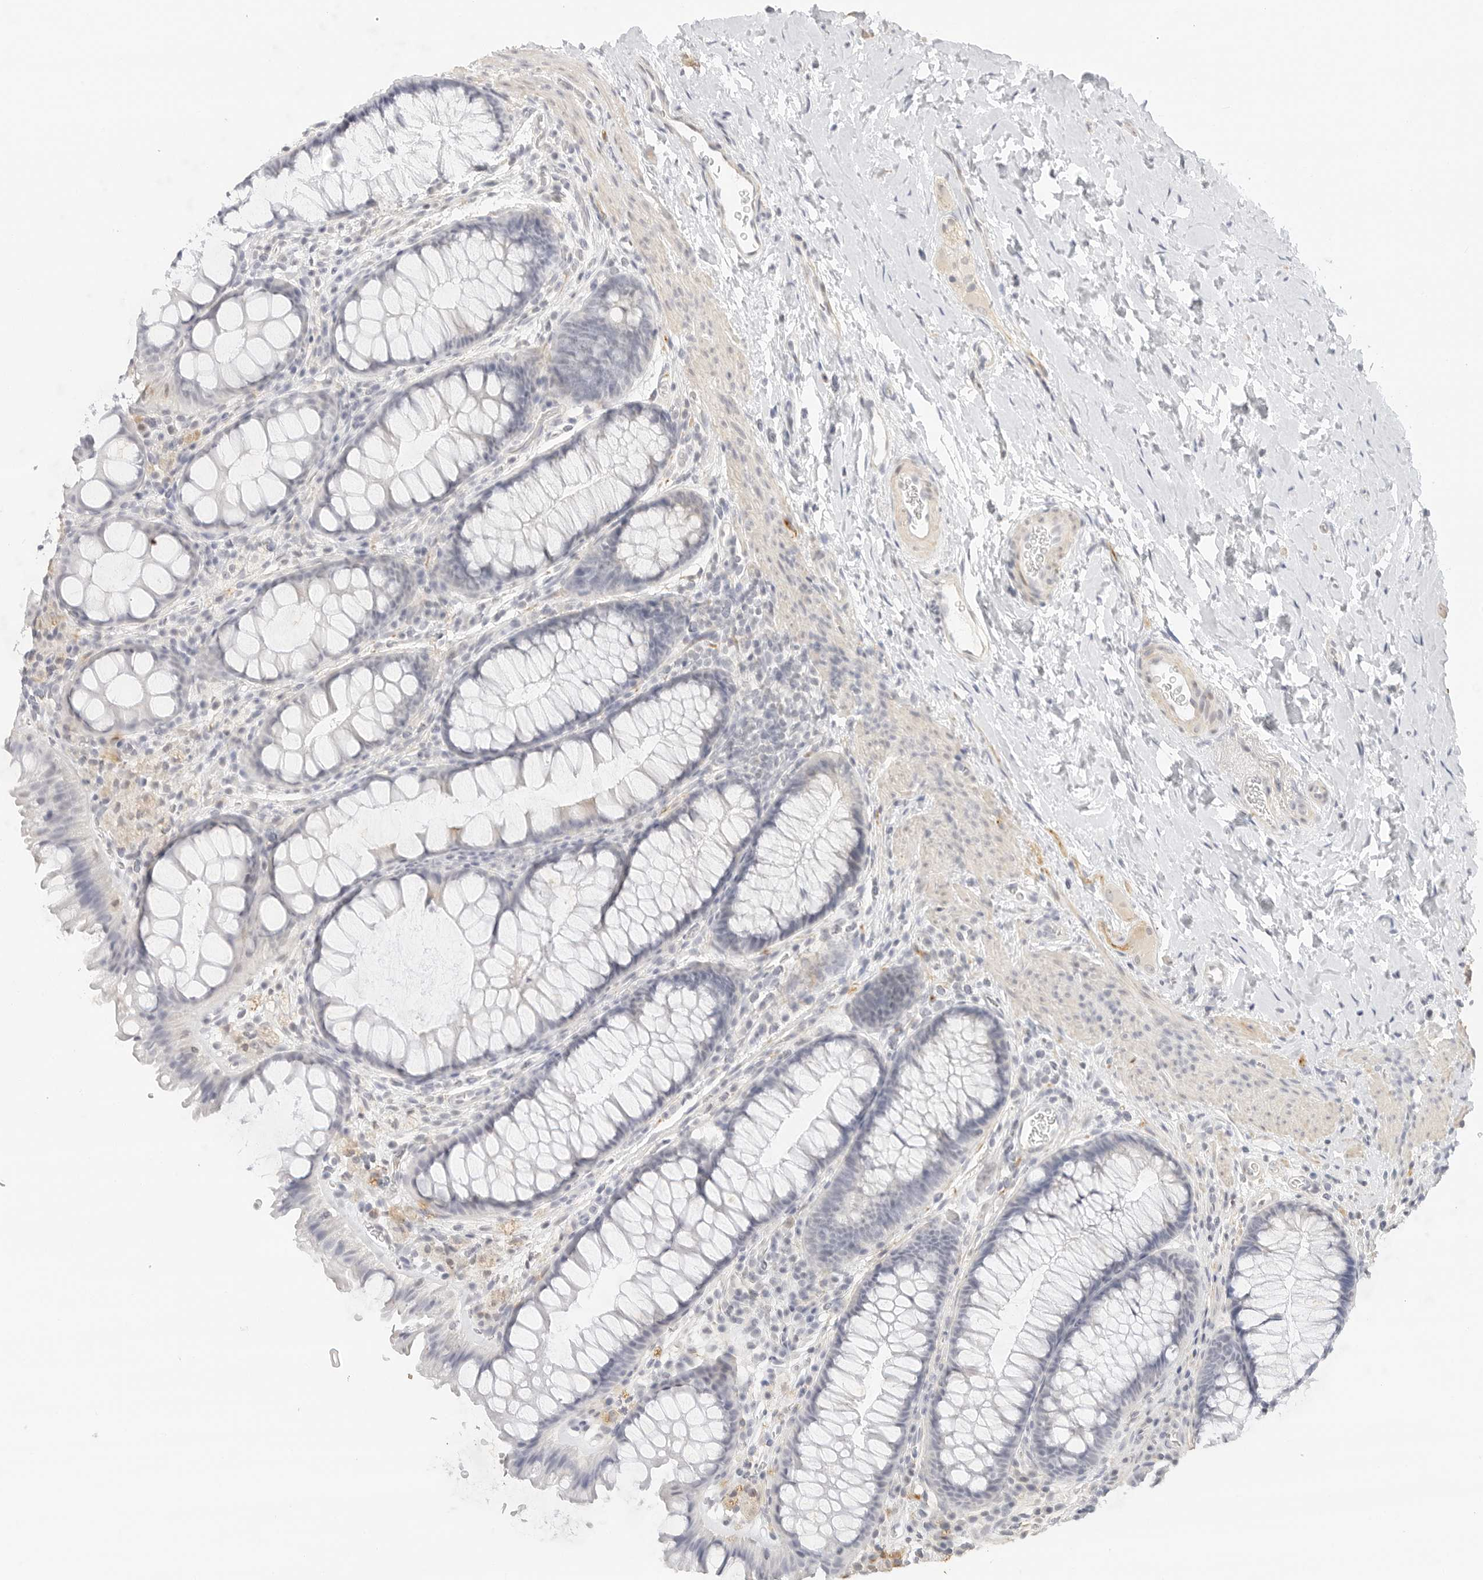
{"staining": {"intensity": "negative", "quantity": "none", "location": "none"}, "tissue": "colon", "cell_type": "Endothelial cells", "image_type": "normal", "snomed": [{"axis": "morphology", "description": "Normal tissue, NOS"}, {"axis": "topography", "description": "Colon"}], "caption": "Immunohistochemistry (IHC) histopathology image of benign colon: colon stained with DAB (3,3'-diaminobenzidine) shows no significant protein expression in endothelial cells.", "gene": "PCDH19", "patient": {"sex": "female", "age": 62}}